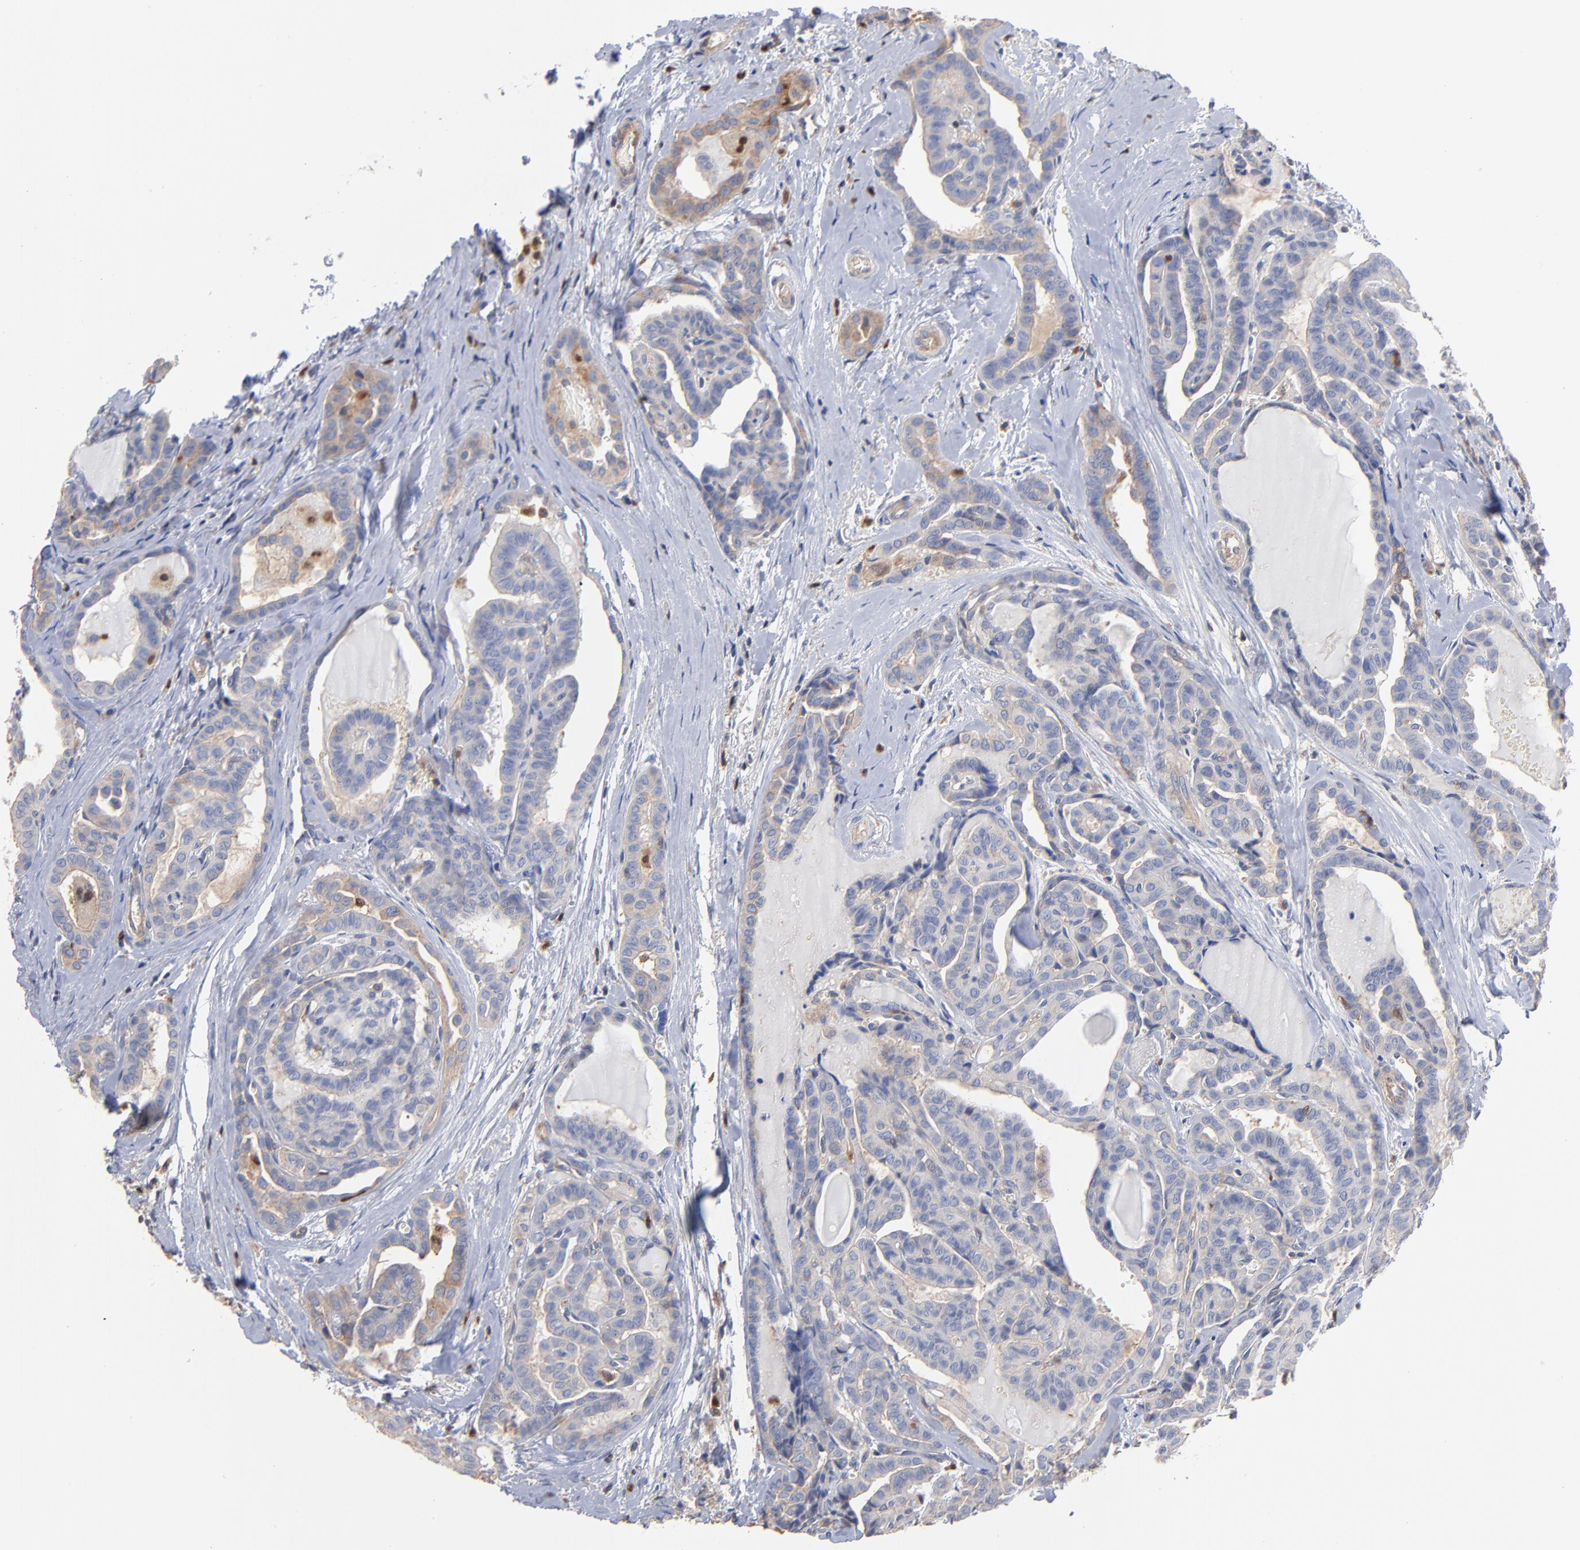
{"staining": {"intensity": "negative", "quantity": "none", "location": "none"}, "tissue": "thyroid cancer", "cell_type": "Tumor cells", "image_type": "cancer", "snomed": [{"axis": "morphology", "description": "Carcinoma, NOS"}, {"axis": "topography", "description": "Thyroid gland"}], "caption": "The photomicrograph demonstrates no staining of tumor cells in thyroid cancer (carcinoma).", "gene": "ARHGEF6", "patient": {"sex": "female", "age": 91}}